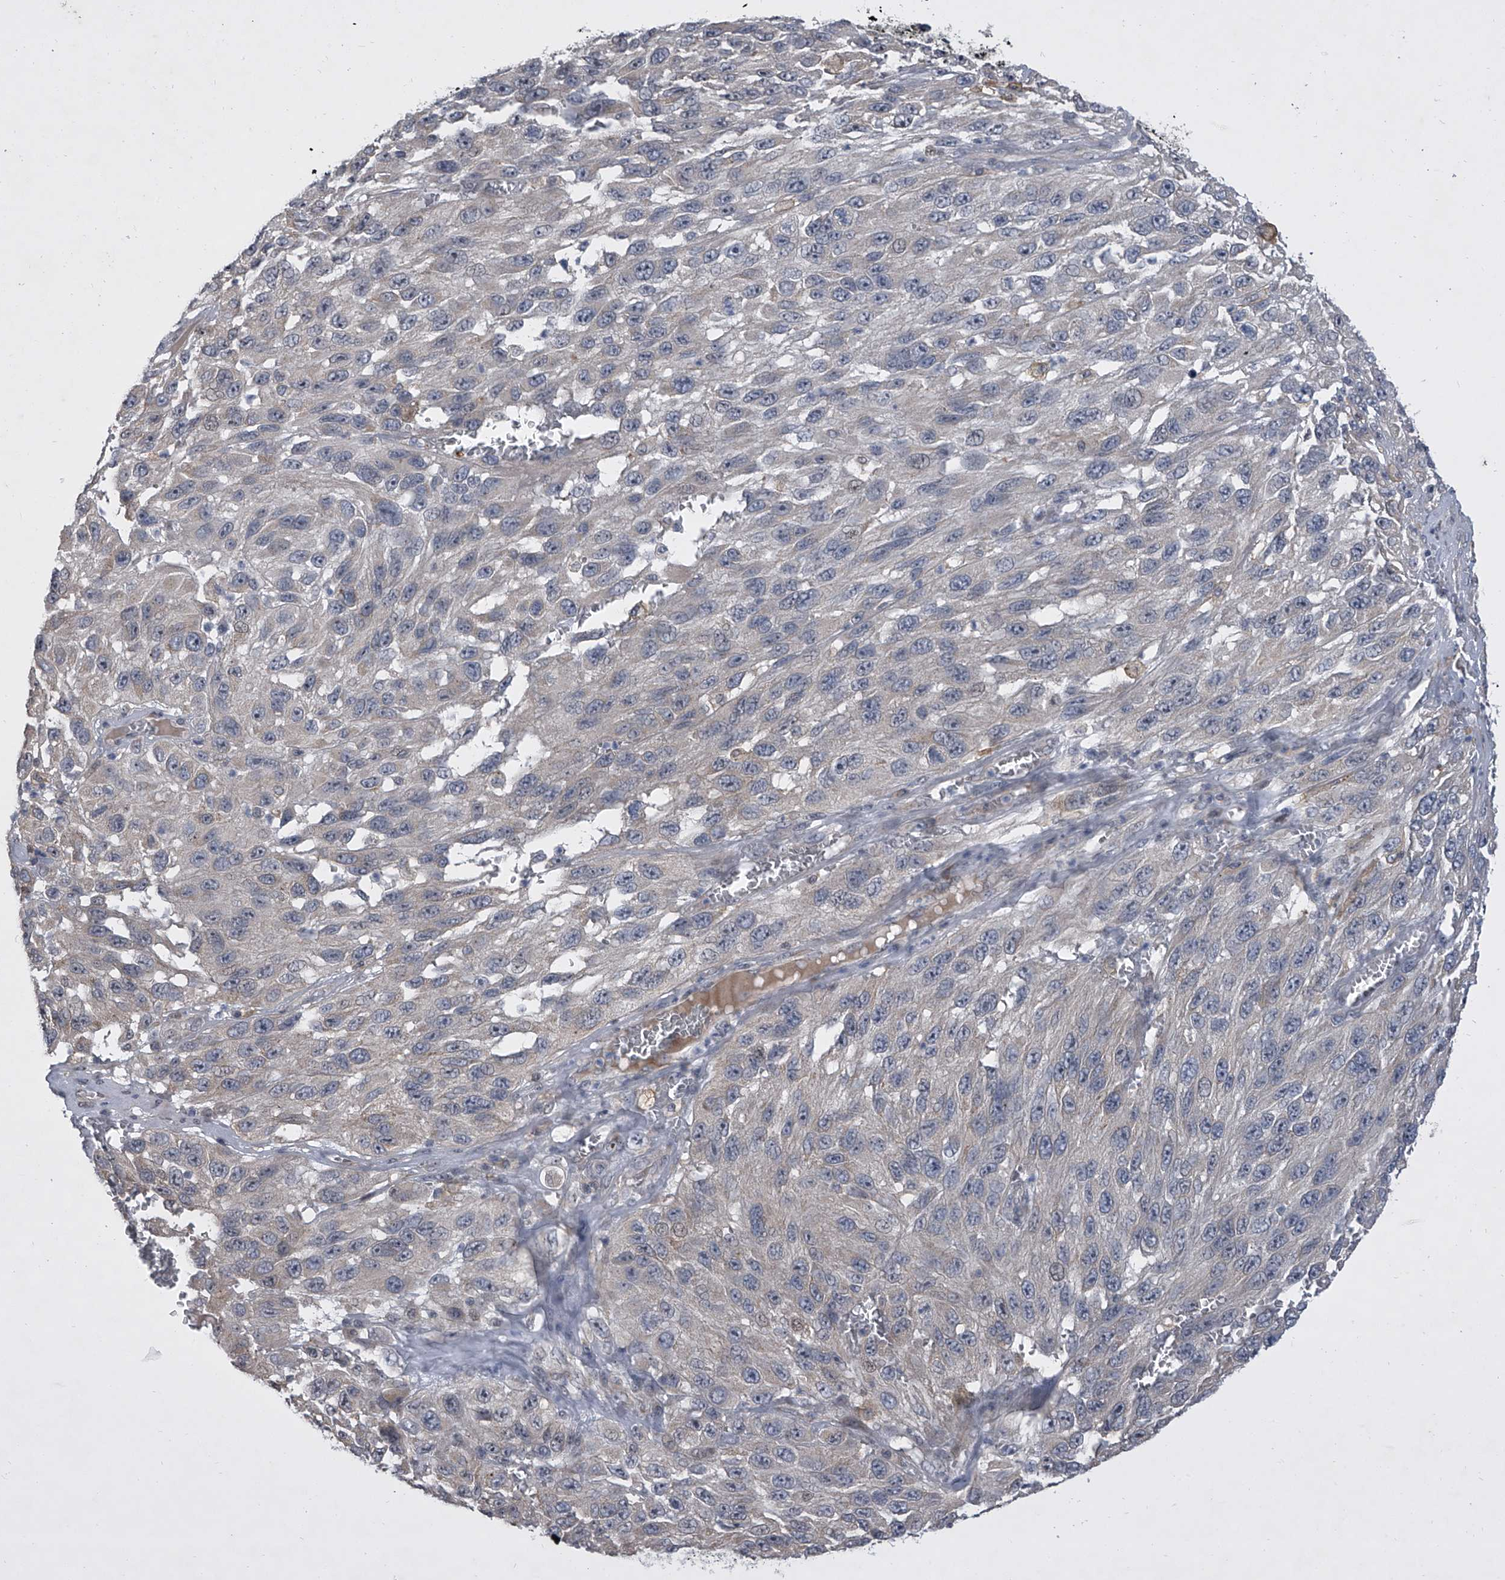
{"staining": {"intensity": "negative", "quantity": "none", "location": "none"}, "tissue": "melanoma", "cell_type": "Tumor cells", "image_type": "cancer", "snomed": [{"axis": "morphology", "description": "Malignant melanoma, NOS"}, {"axis": "topography", "description": "Skin"}], "caption": "Immunohistochemistry photomicrograph of human malignant melanoma stained for a protein (brown), which reveals no positivity in tumor cells. Nuclei are stained in blue.", "gene": "HEATR6", "patient": {"sex": "female", "age": 96}}